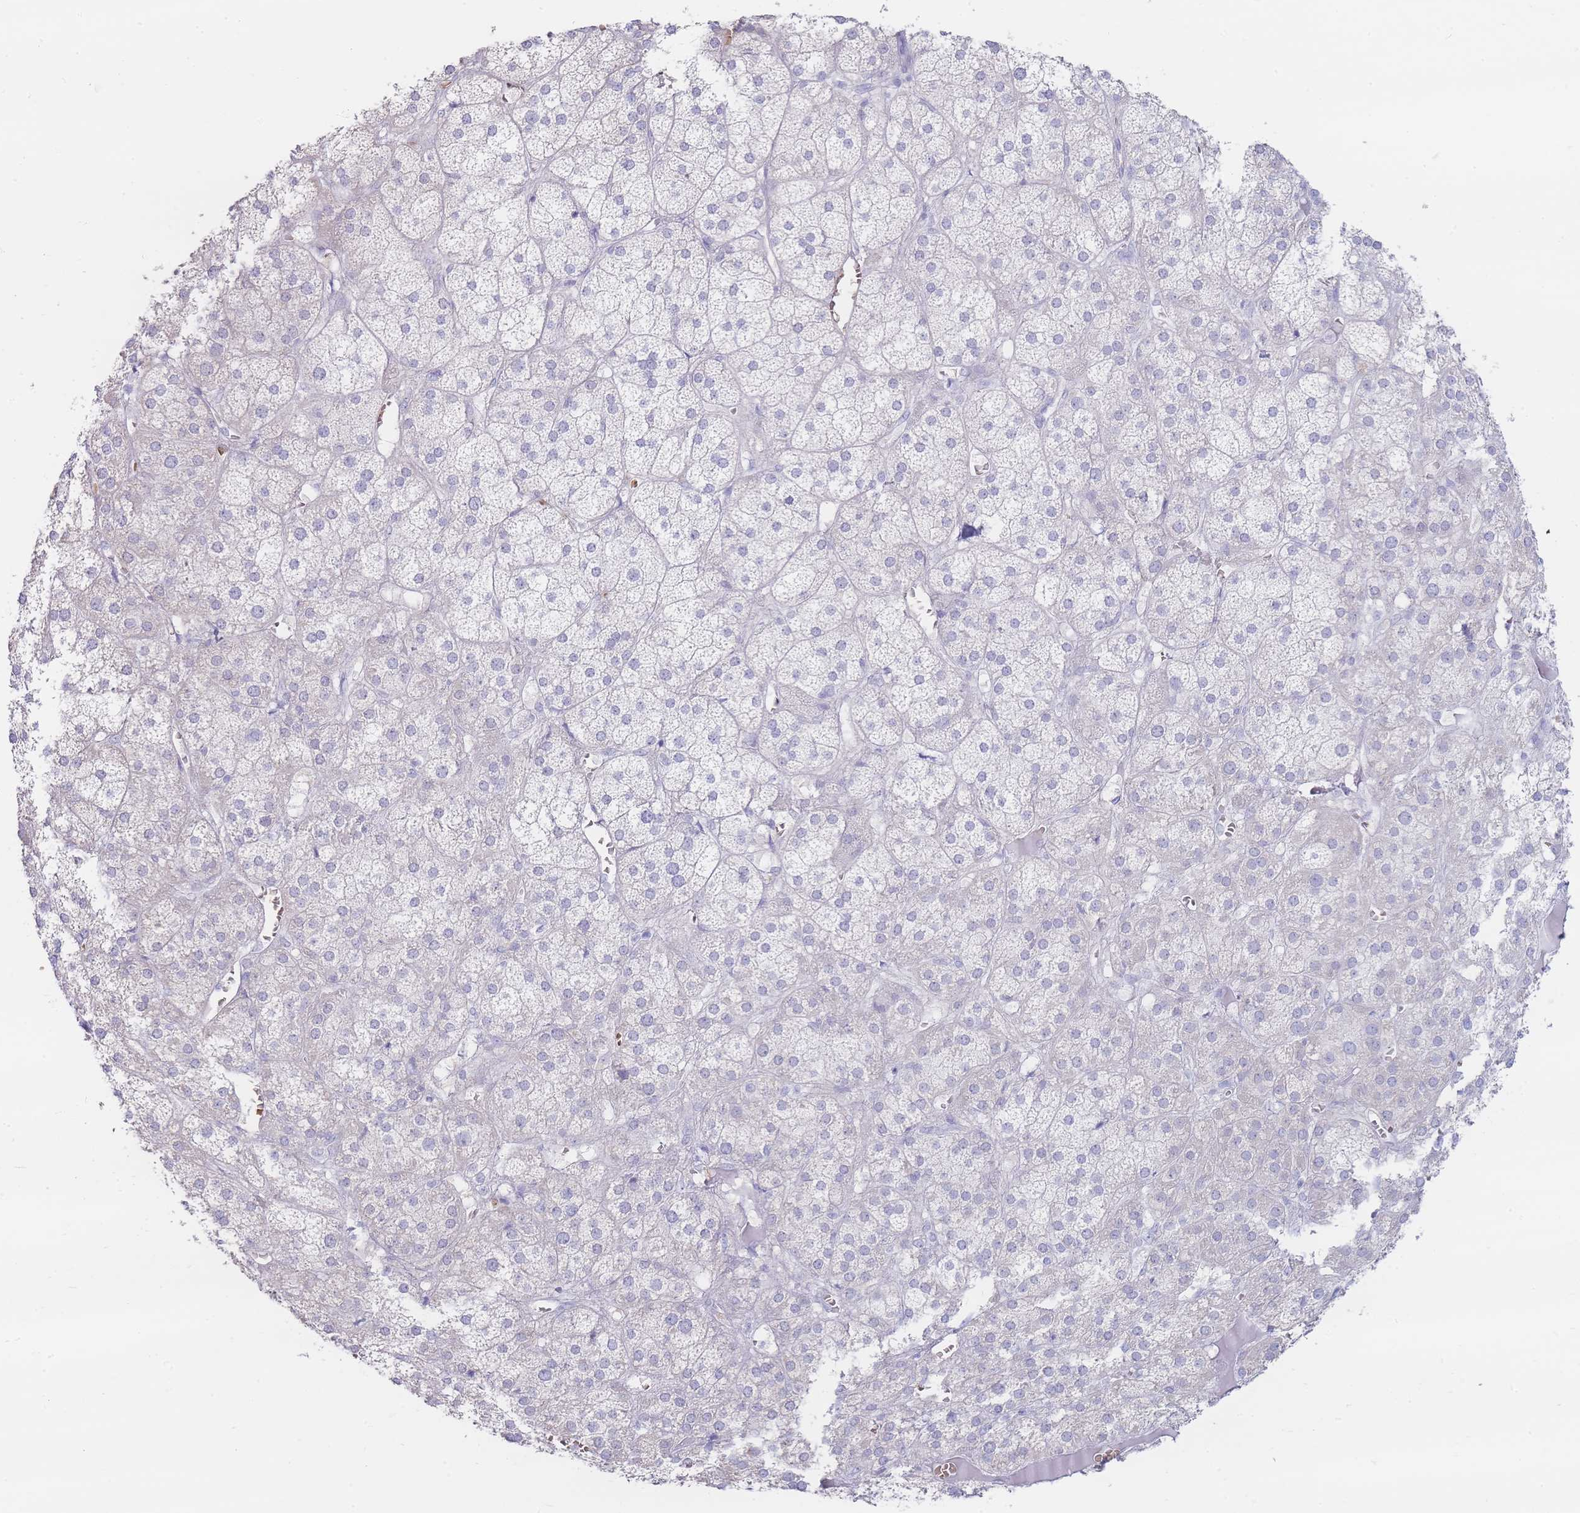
{"staining": {"intensity": "negative", "quantity": "none", "location": "none"}, "tissue": "adrenal gland", "cell_type": "Glandular cells", "image_type": "normal", "snomed": [{"axis": "morphology", "description": "Normal tissue, NOS"}, {"axis": "topography", "description": "Adrenal gland"}], "caption": "Immunohistochemistry micrograph of benign adrenal gland stained for a protein (brown), which exhibits no expression in glandular cells.", "gene": "ENSG00000284931", "patient": {"sex": "female", "age": 61}}